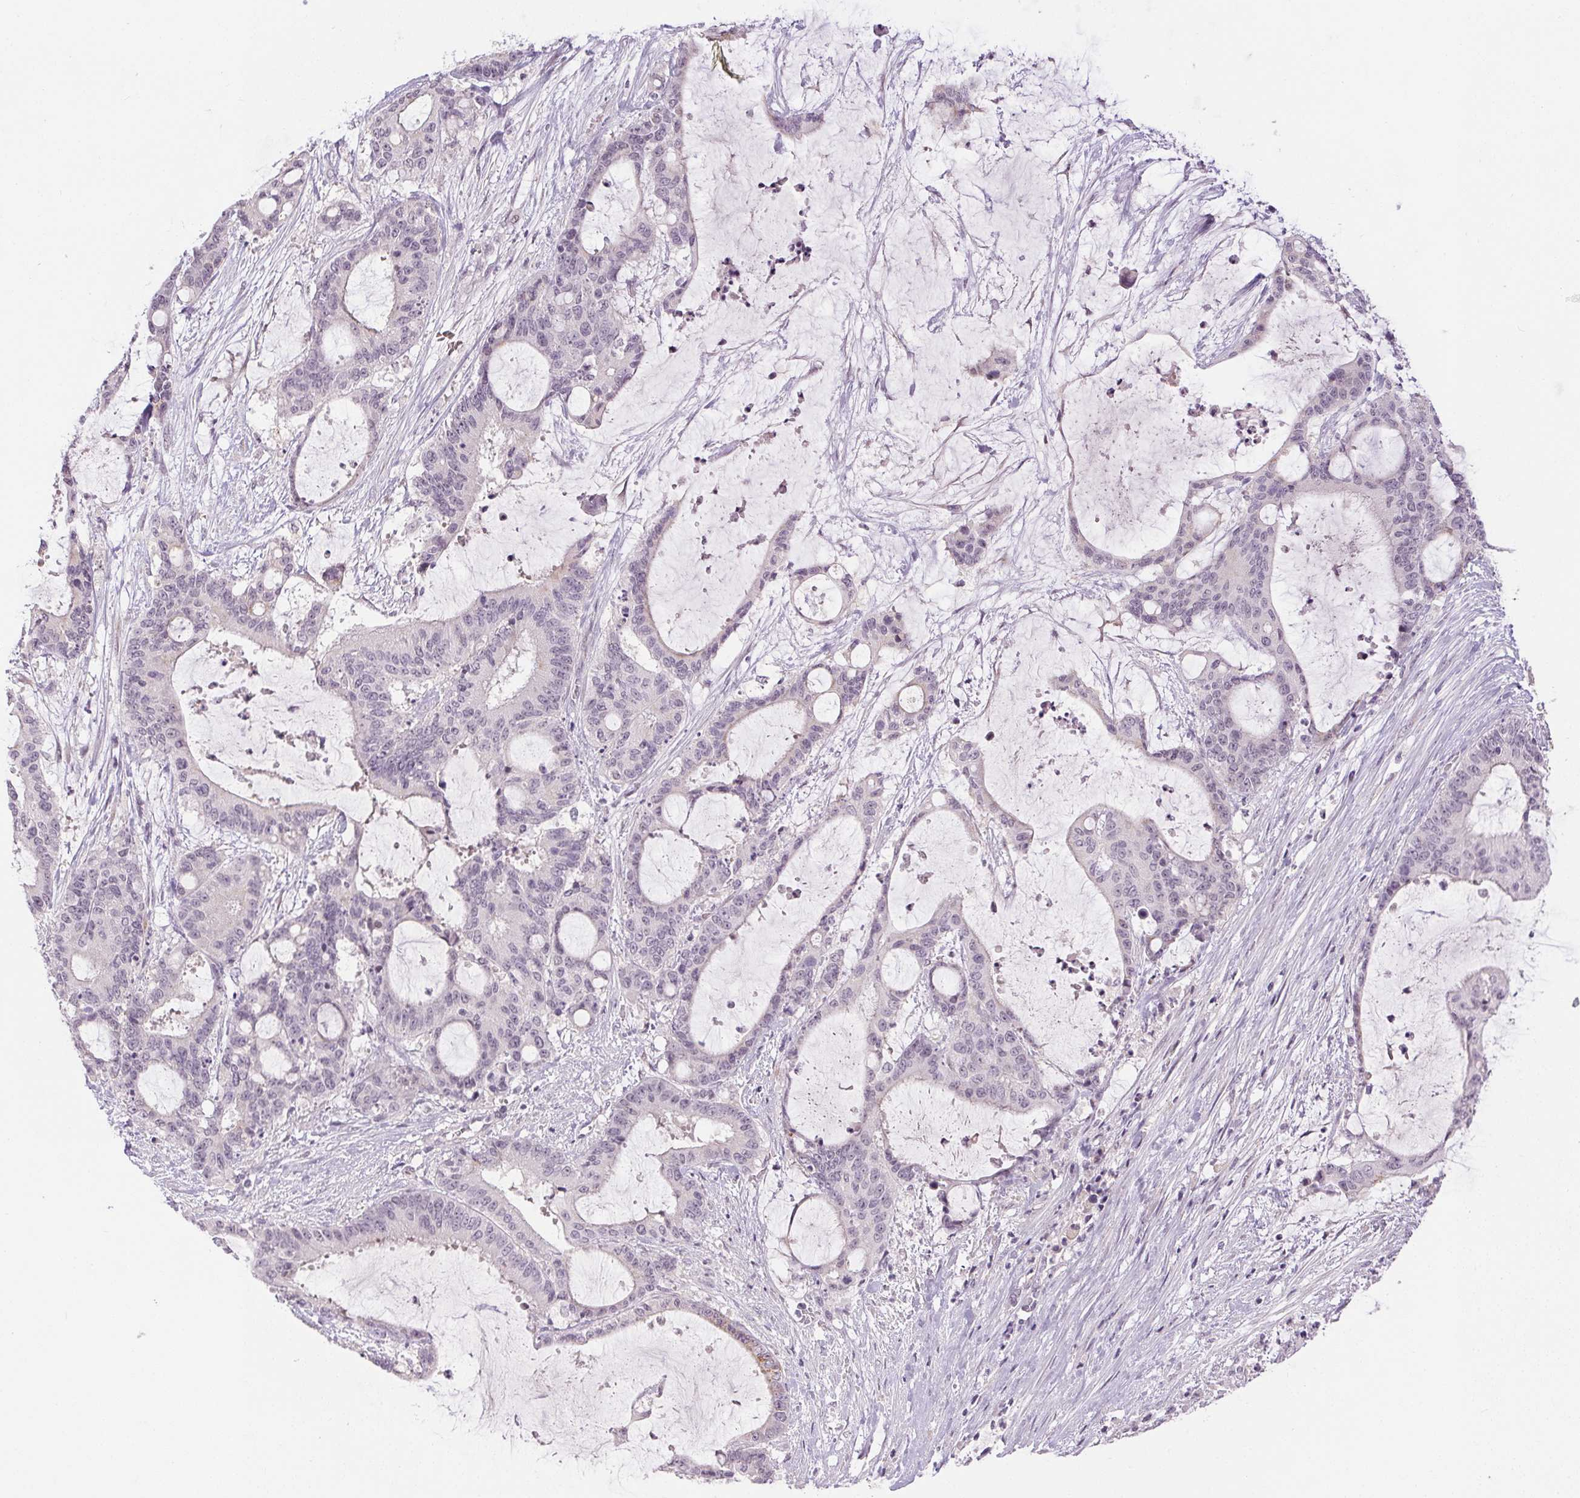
{"staining": {"intensity": "negative", "quantity": "none", "location": "none"}, "tissue": "liver cancer", "cell_type": "Tumor cells", "image_type": "cancer", "snomed": [{"axis": "morphology", "description": "Normal tissue, NOS"}, {"axis": "morphology", "description": "Cholangiocarcinoma"}, {"axis": "topography", "description": "Liver"}, {"axis": "topography", "description": "Peripheral nerve tissue"}], "caption": "Immunohistochemistry (IHC) photomicrograph of neoplastic tissue: liver cancer (cholangiocarcinoma) stained with DAB displays no significant protein staining in tumor cells.", "gene": "FAM168A", "patient": {"sex": "female", "age": 73}}